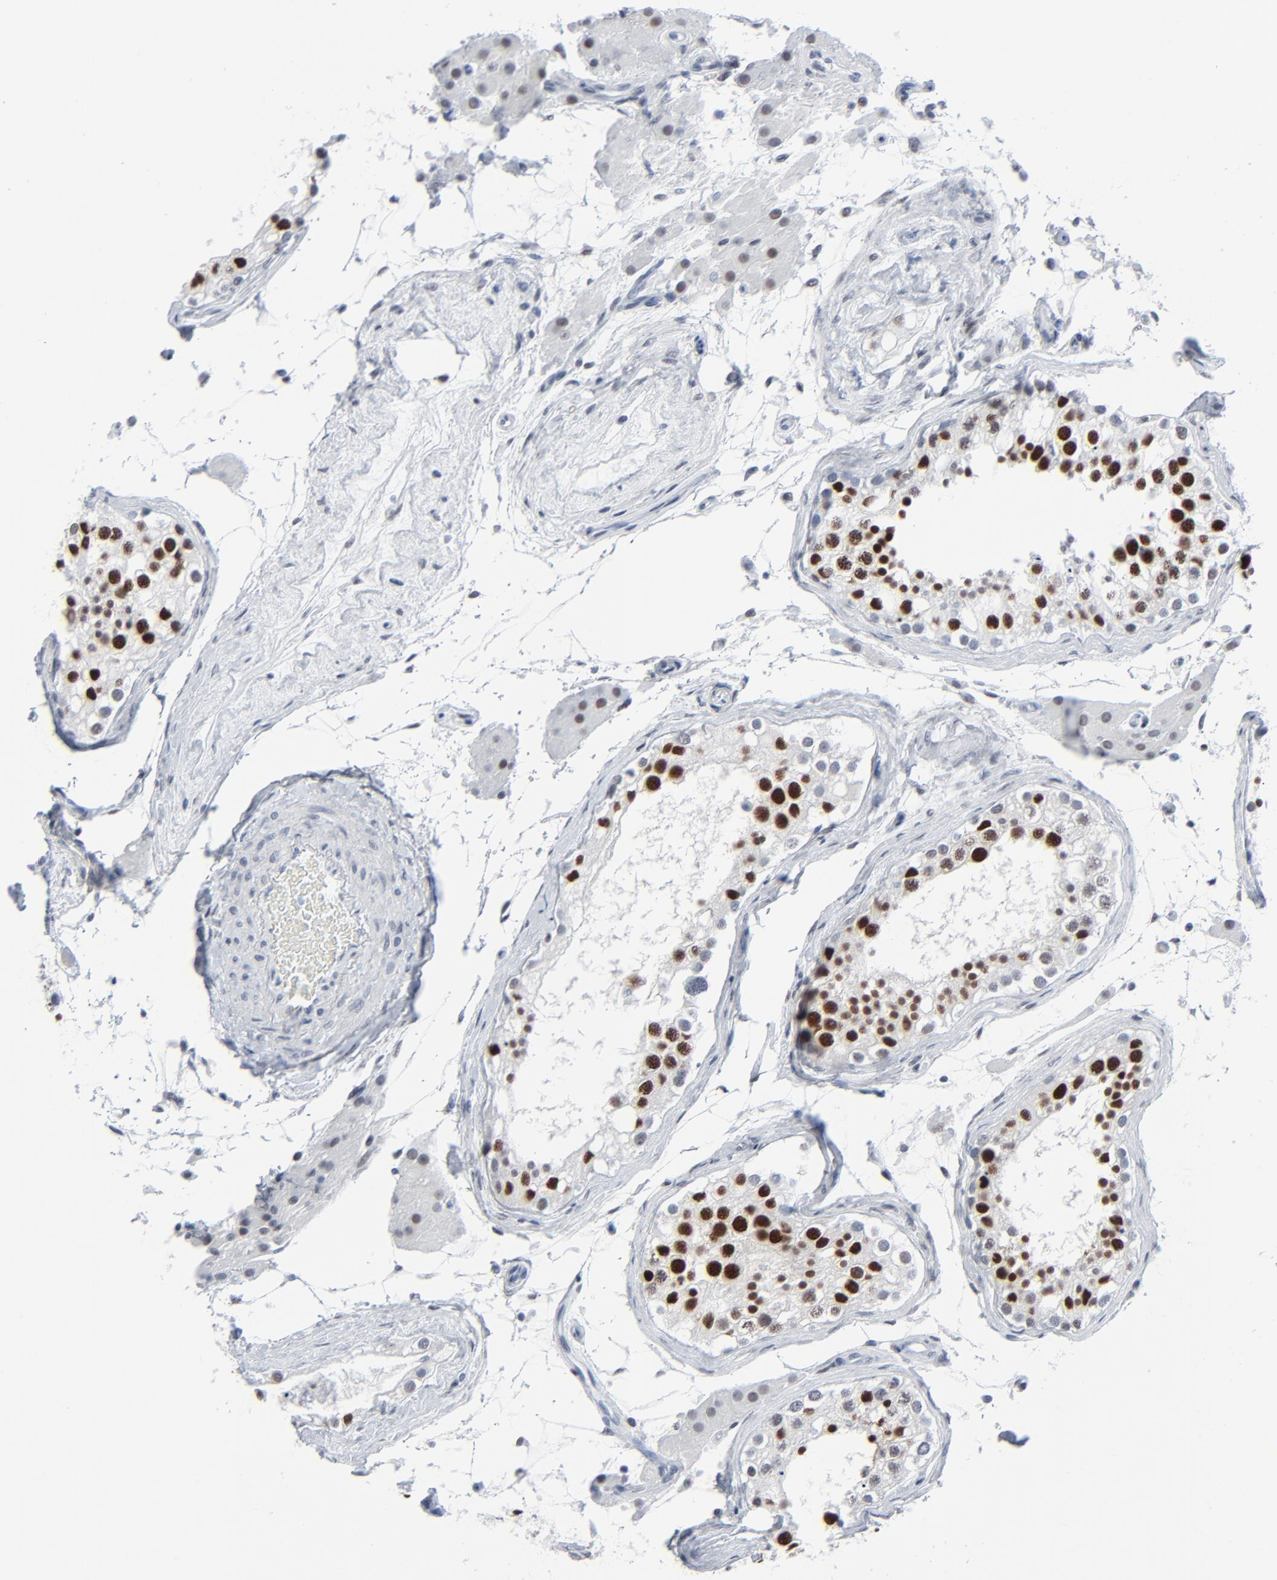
{"staining": {"intensity": "strong", "quantity": ">75%", "location": "nuclear"}, "tissue": "testis", "cell_type": "Cells in seminiferous ducts", "image_type": "normal", "snomed": [{"axis": "morphology", "description": "Normal tissue, NOS"}, {"axis": "topography", "description": "Testis"}], "caption": "This is a photomicrograph of immunohistochemistry (IHC) staining of unremarkable testis, which shows strong positivity in the nuclear of cells in seminiferous ducts.", "gene": "SIRT1", "patient": {"sex": "male", "age": 68}}